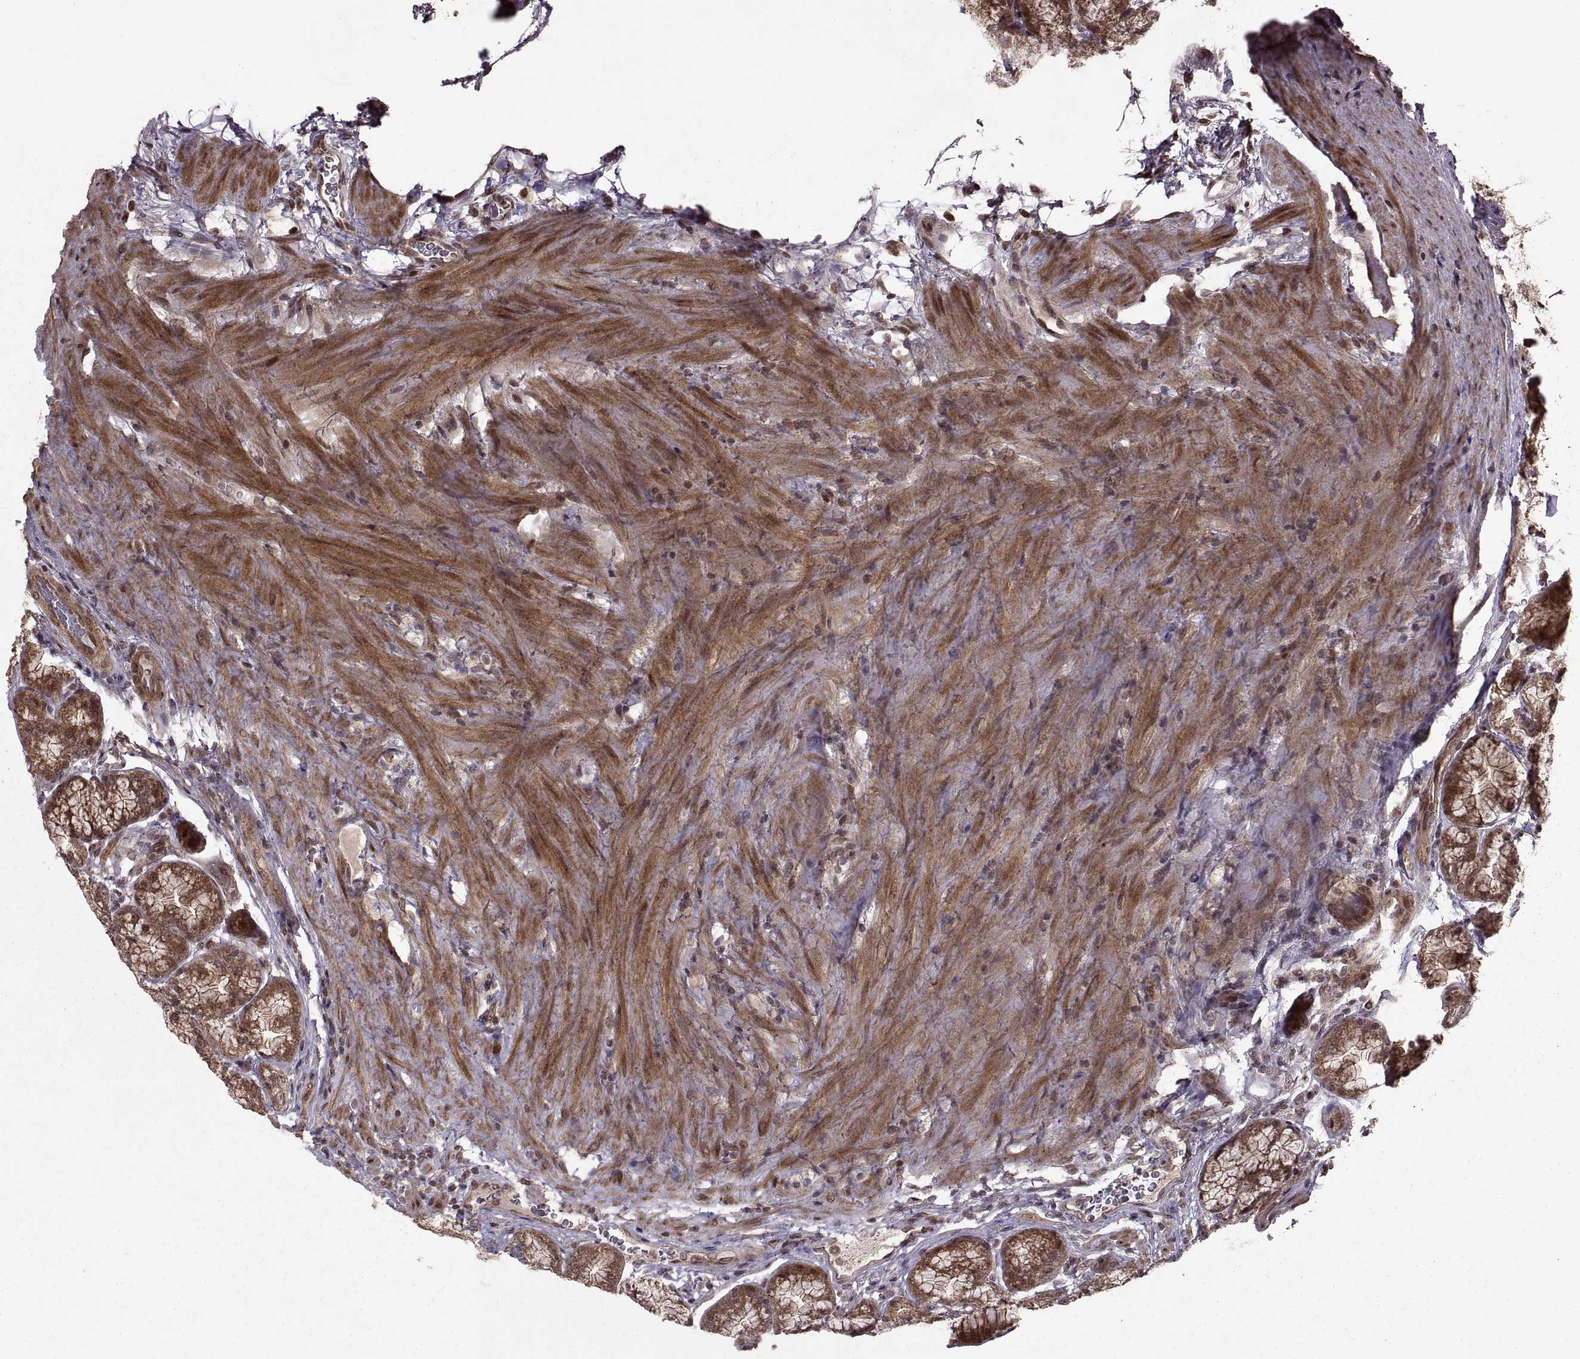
{"staining": {"intensity": "strong", "quantity": ">75%", "location": "cytoplasmic/membranous"}, "tissue": "stomach", "cell_type": "Glandular cells", "image_type": "normal", "snomed": [{"axis": "morphology", "description": "Normal tissue, NOS"}, {"axis": "morphology", "description": "Adenocarcinoma, NOS"}, {"axis": "morphology", "description": "Adenocarcinoma, High grade"}, {"axis": "topography", "description": "Stomach, upper"}, {"axis": "topography", "description": "Stomach"}], "caption": "A high-resolution micrograph shows immunohistochemistry (IHC) staining of normal stomach, which demonstrates strong cytoplasmic/membranous staining in approximately >75% of glandular cells. (DAB = brown stain, brightfield microscopy at high magnification).", "gene": "PTOV1", "patient": {"sex": "female", "age": 65}}